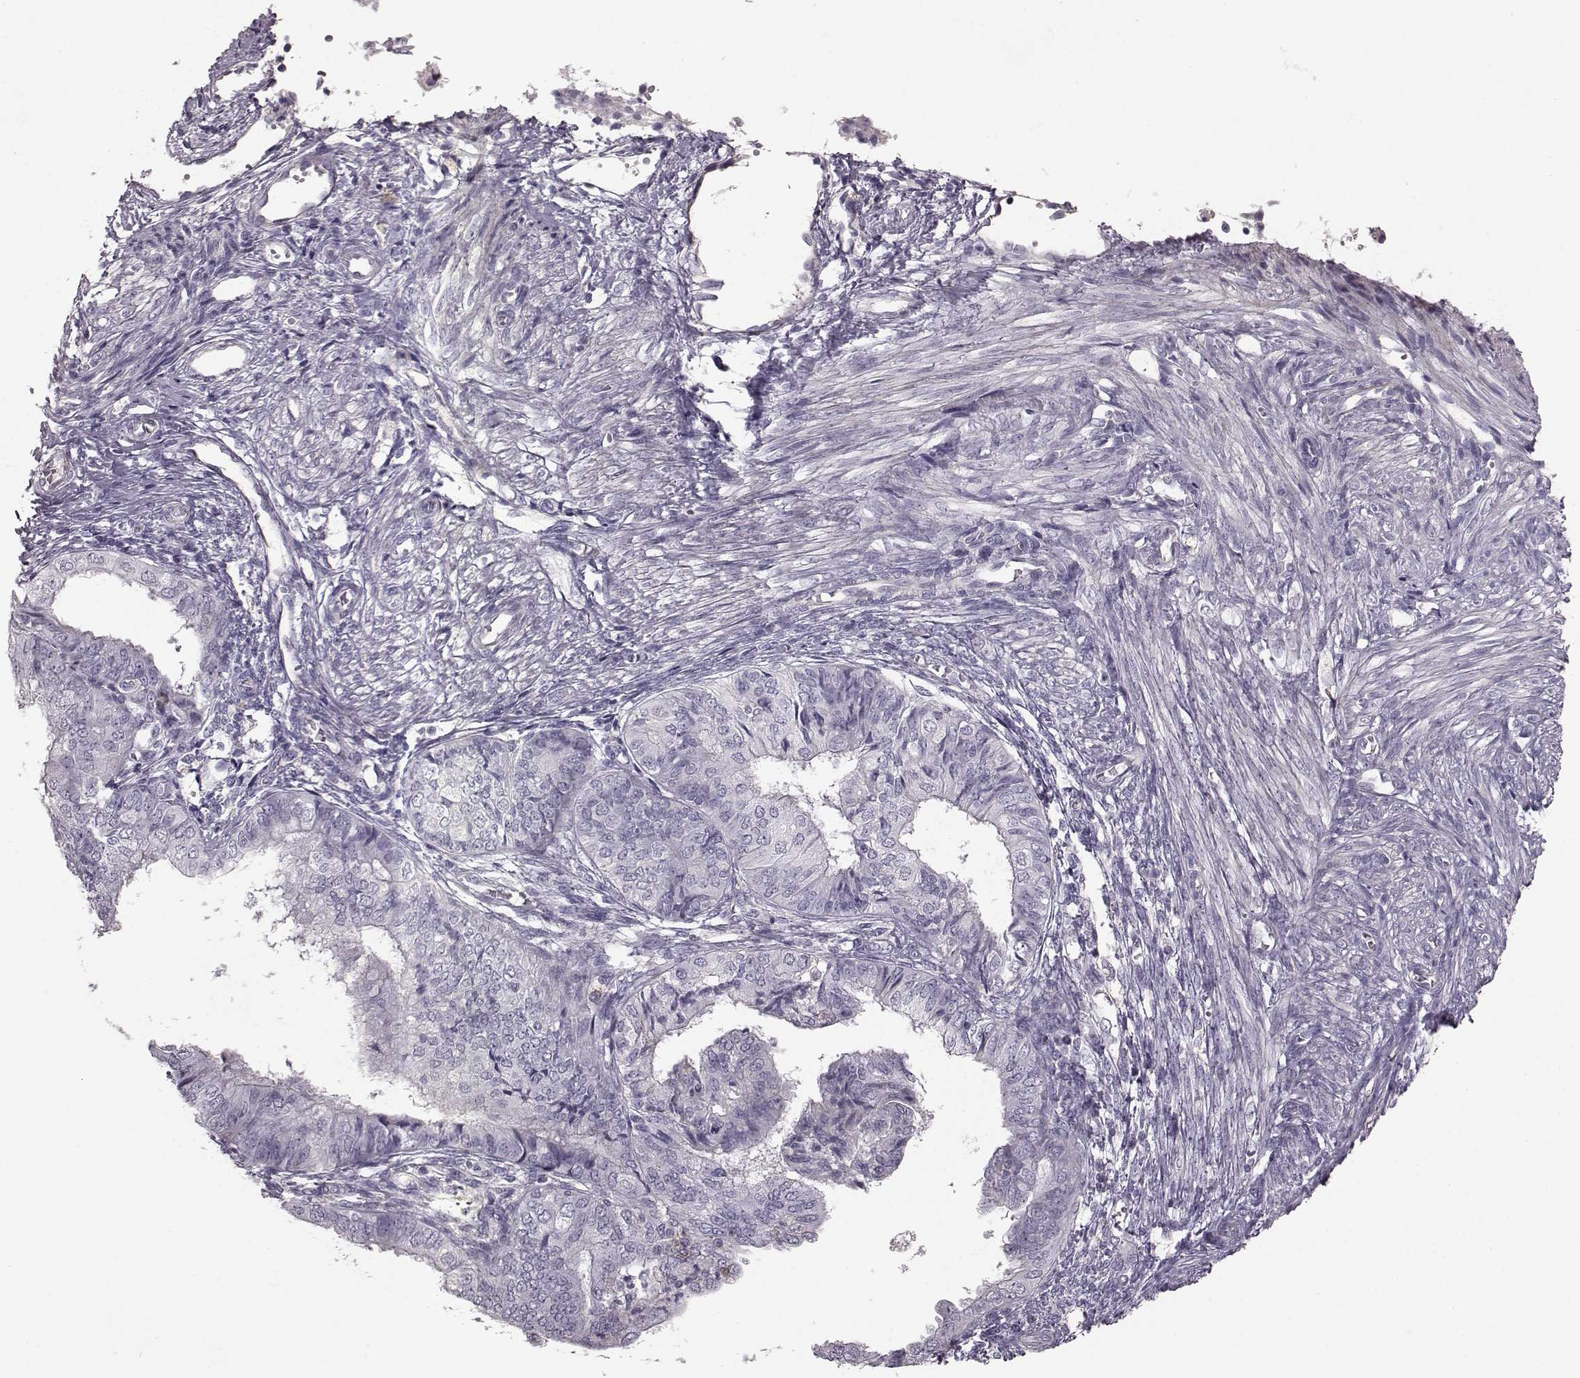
{"staining": {"intensity": "negative", "quantity": "none", "location": "none"}, "tissue": "endometrial cancer", "cell_type": "Tumor cells", "image_type": "cancer", "snomed": [{"axis": "morphology", "description": "Adenocarcinoma, NOS"}, {"axis": "topography", "description": "Endometrium"}], "caption": "Tumor cells are negative for protein expression in human endometrial cancer.", "gene": "PDCD1", "patient": {"sex": "female", "age": 58}}